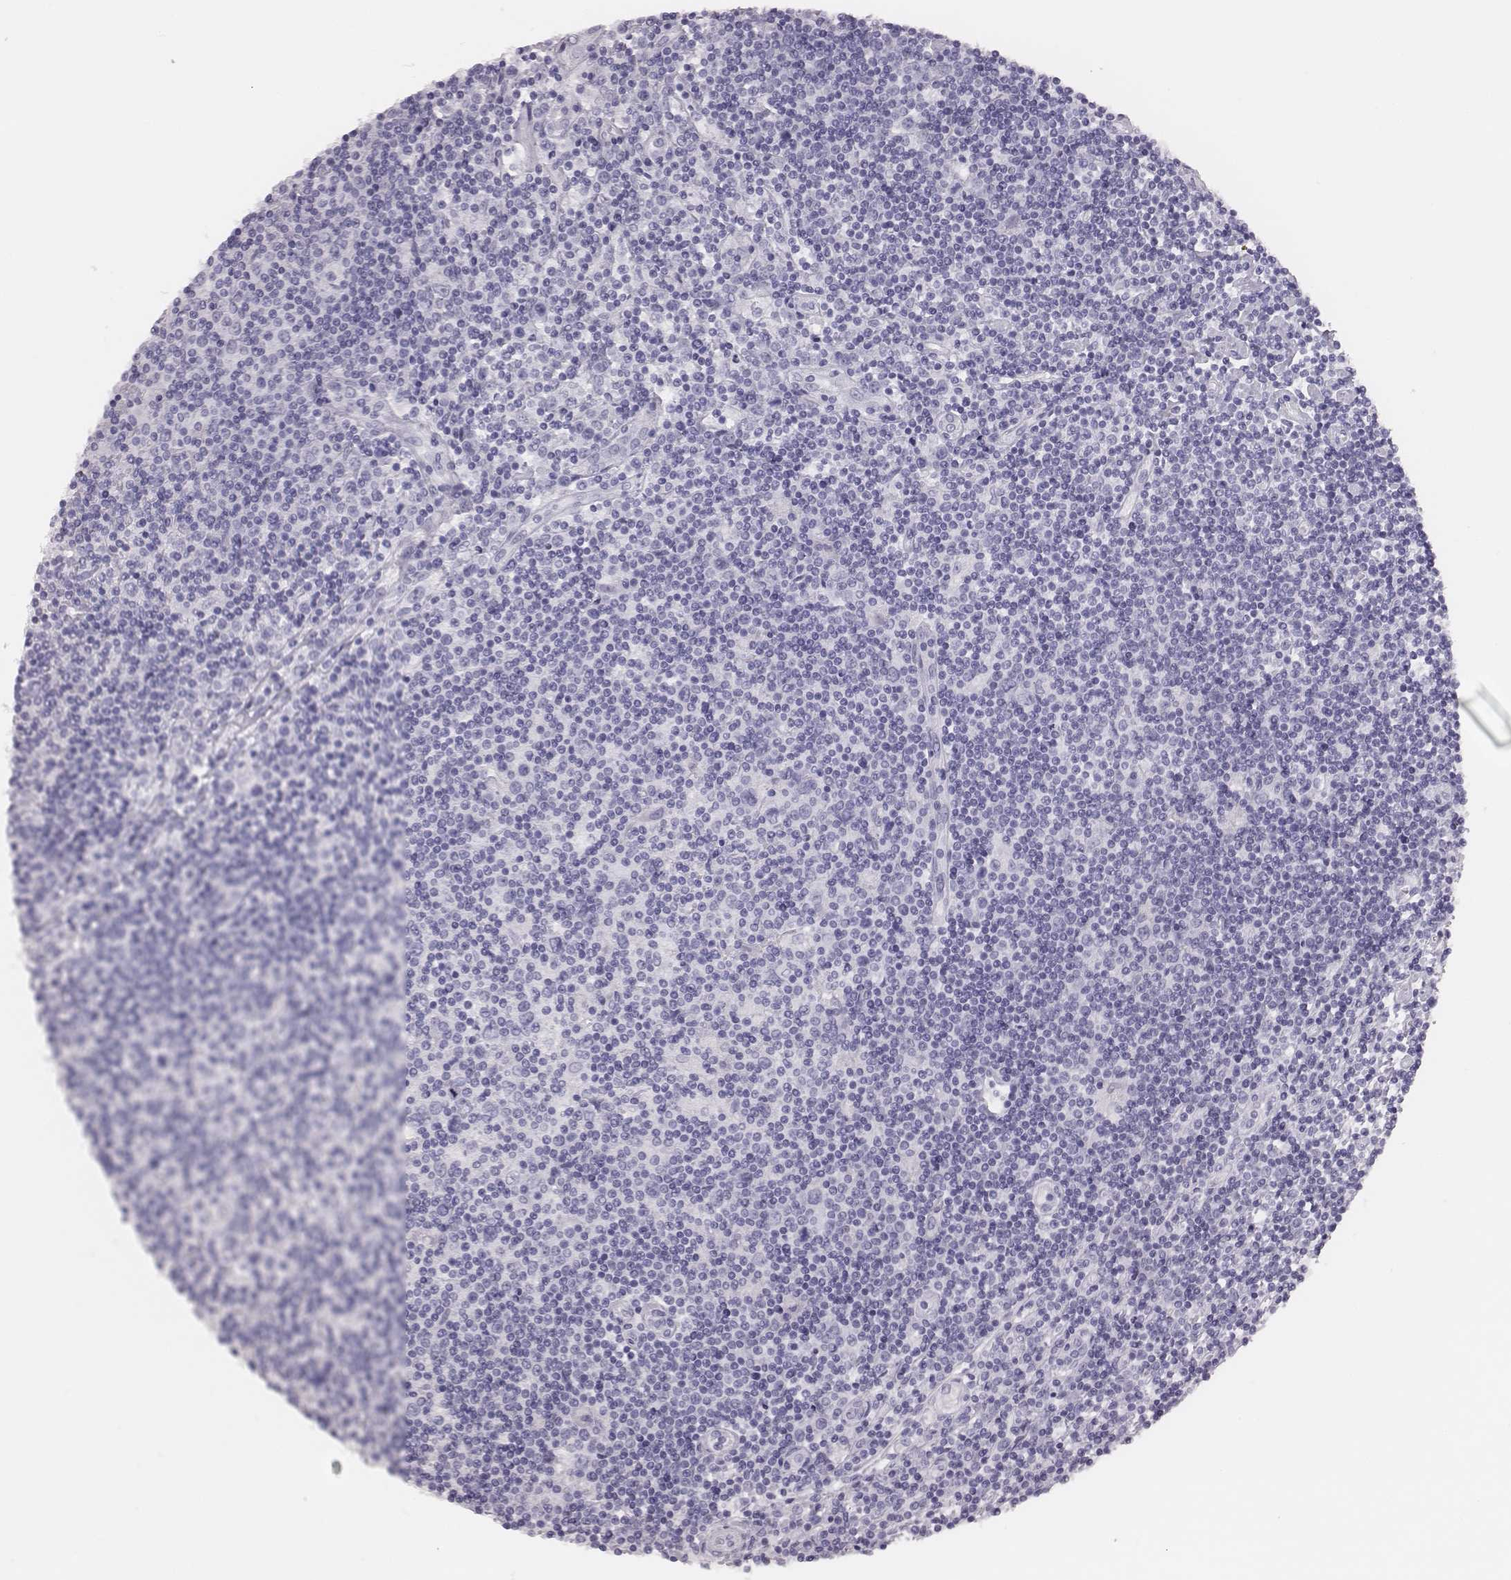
{"staining": {"intensity": "negative", "quantity": "none", "location": "none"}, "tissue": "lymphoma", "cell_type": "Tumor cells", "image_type": "cancer", "snomed": [{"axis": "morphology", "description": "Hodgkin's disease, NOS"}, {"axis": "topography", "description": "Lymph node"}], "caption": "This is a image of IHC staining of lymphoma, which shows no staining in tumor cells.", "gene": "H1-6", "patient": {"sex": "male", "age": 40}}